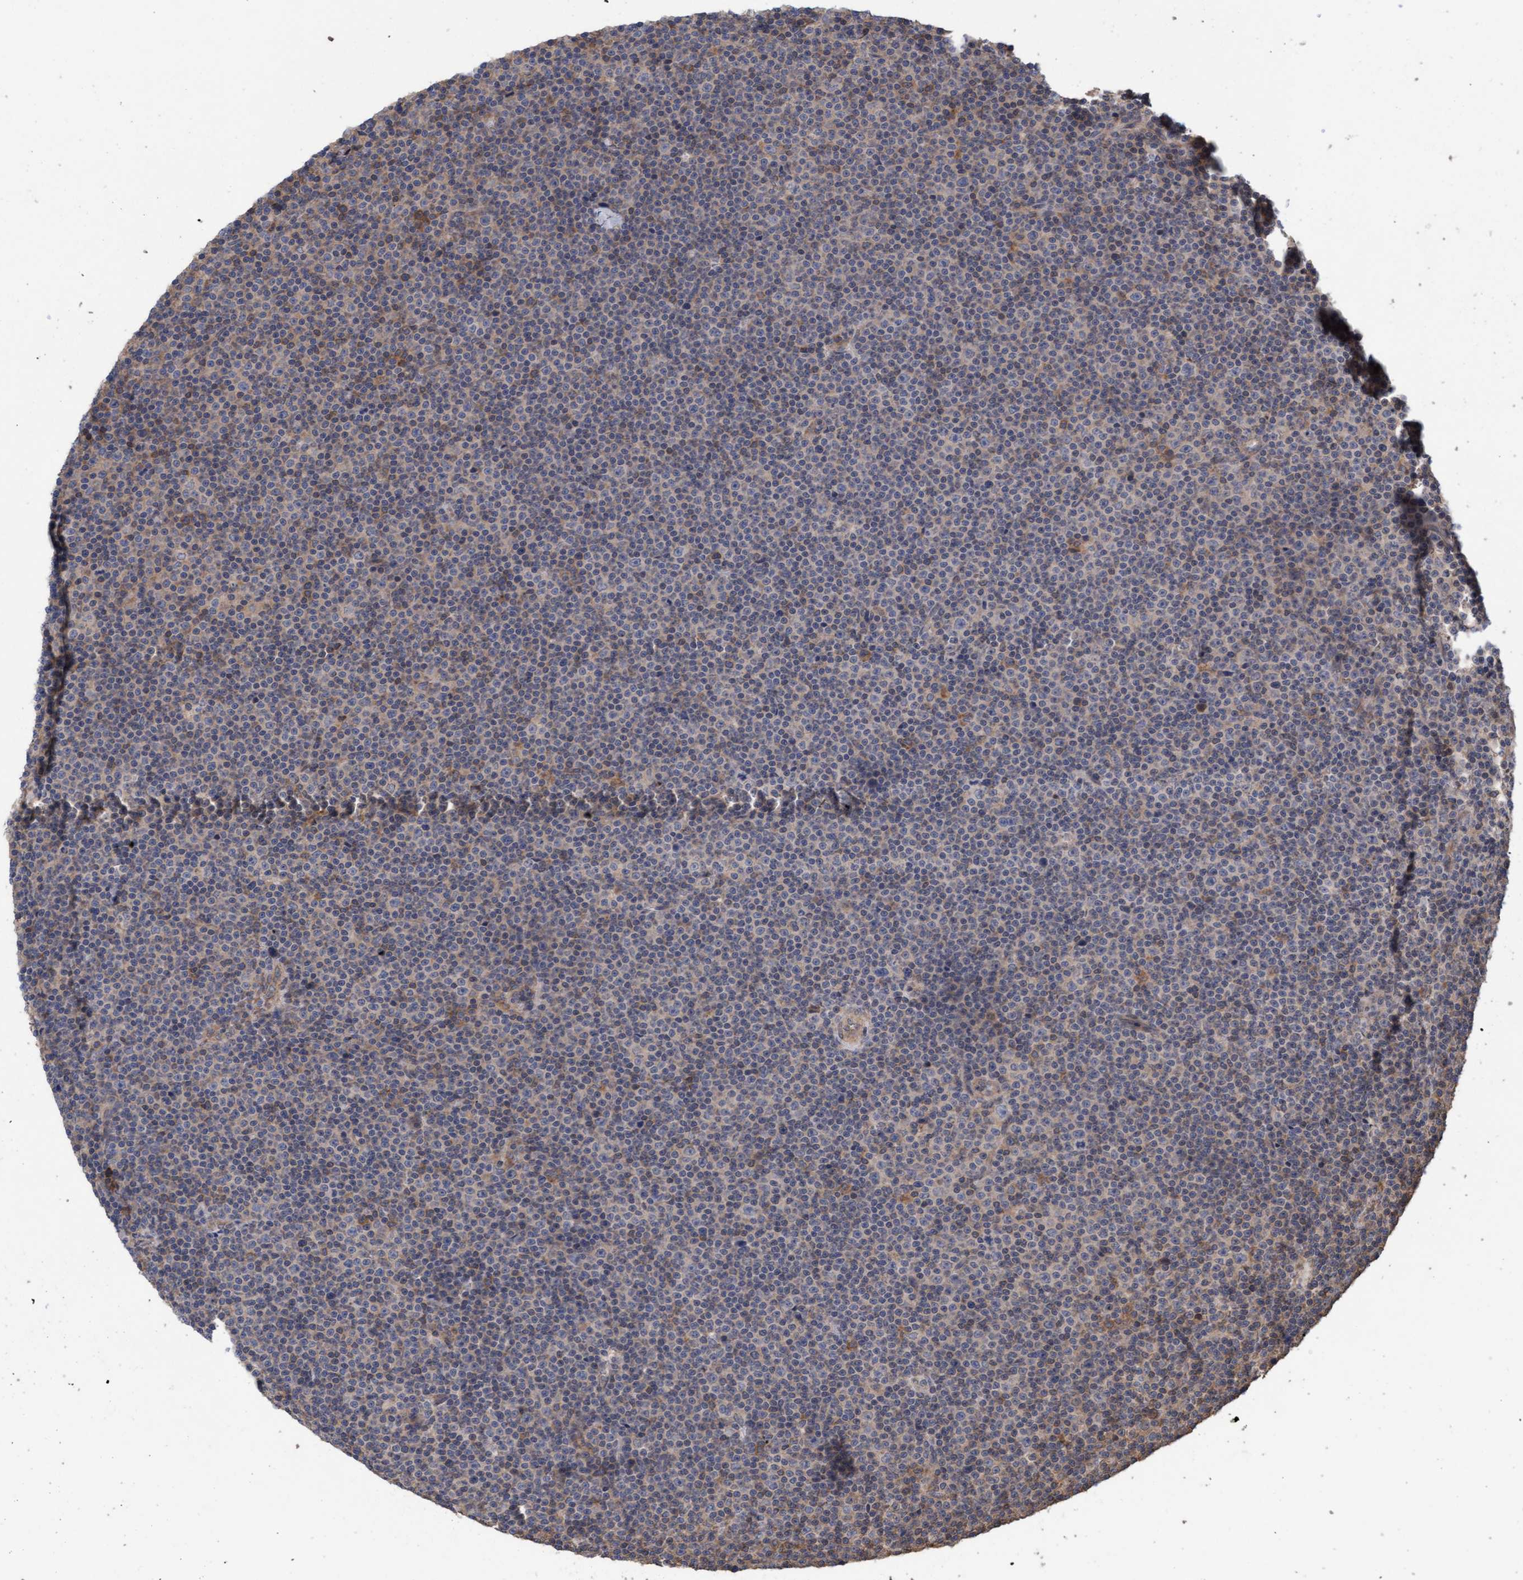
{"staining": {"intensity": "negative", "quantity": "none", "location": "none"}, "tissue": "lymphoma", "cell_type": "Tumor cells", "image_type": "cancer", "snomed": [{"axis": "morphology", "description": "Malignant lymphoma, non-Hodgkin's type, Low grade"}, {"axis": "topography", "description": "Lymph node"}], "caption": "Micrograph shows no significant protein positivity in tumor cells of lymphoma. (DAB IHC, high magnification).", "gene": "FXR2", "patient": {"sex": "female", "age": 67}}